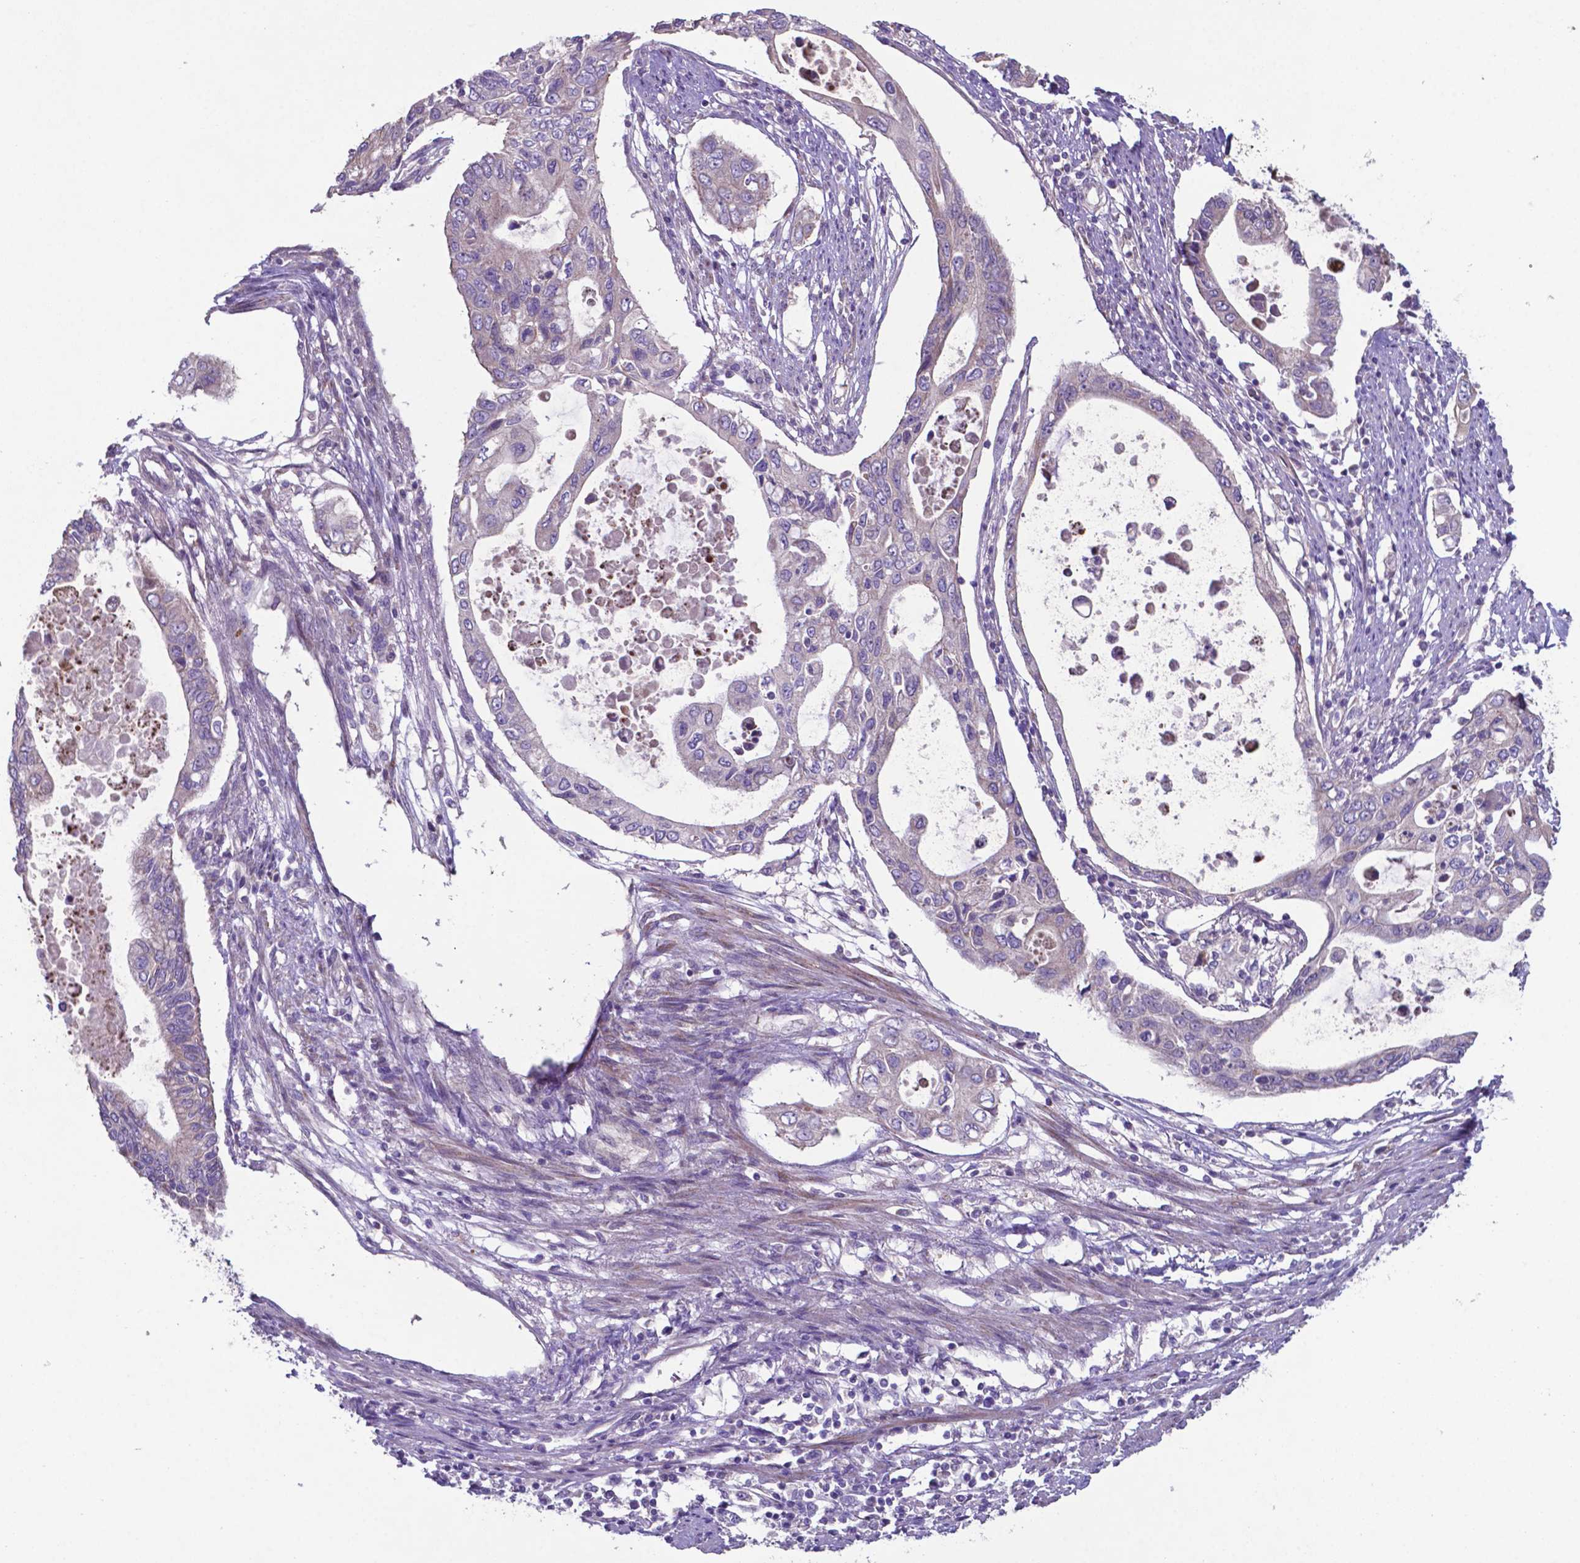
{"staining": {"intensity": "negative", "quantity": "none", "location": "none"}, "tissue": "pancreatic cancer", "cell_type": "Tumor cells", "image_type": "cancer", "snomed": [{"axis": "morphology", "description": "Adenocarcinoma, NOS"}, {"axis": "topography", "description": "Pancreas"}], "caption": "Human pancreatic cancer (adenocarcinoma) stained for a protein using immunohistochemistry shows no expression in tumor cells.", "gene": "TYRO3", "patient": {"sex": "female", "age": 63}}